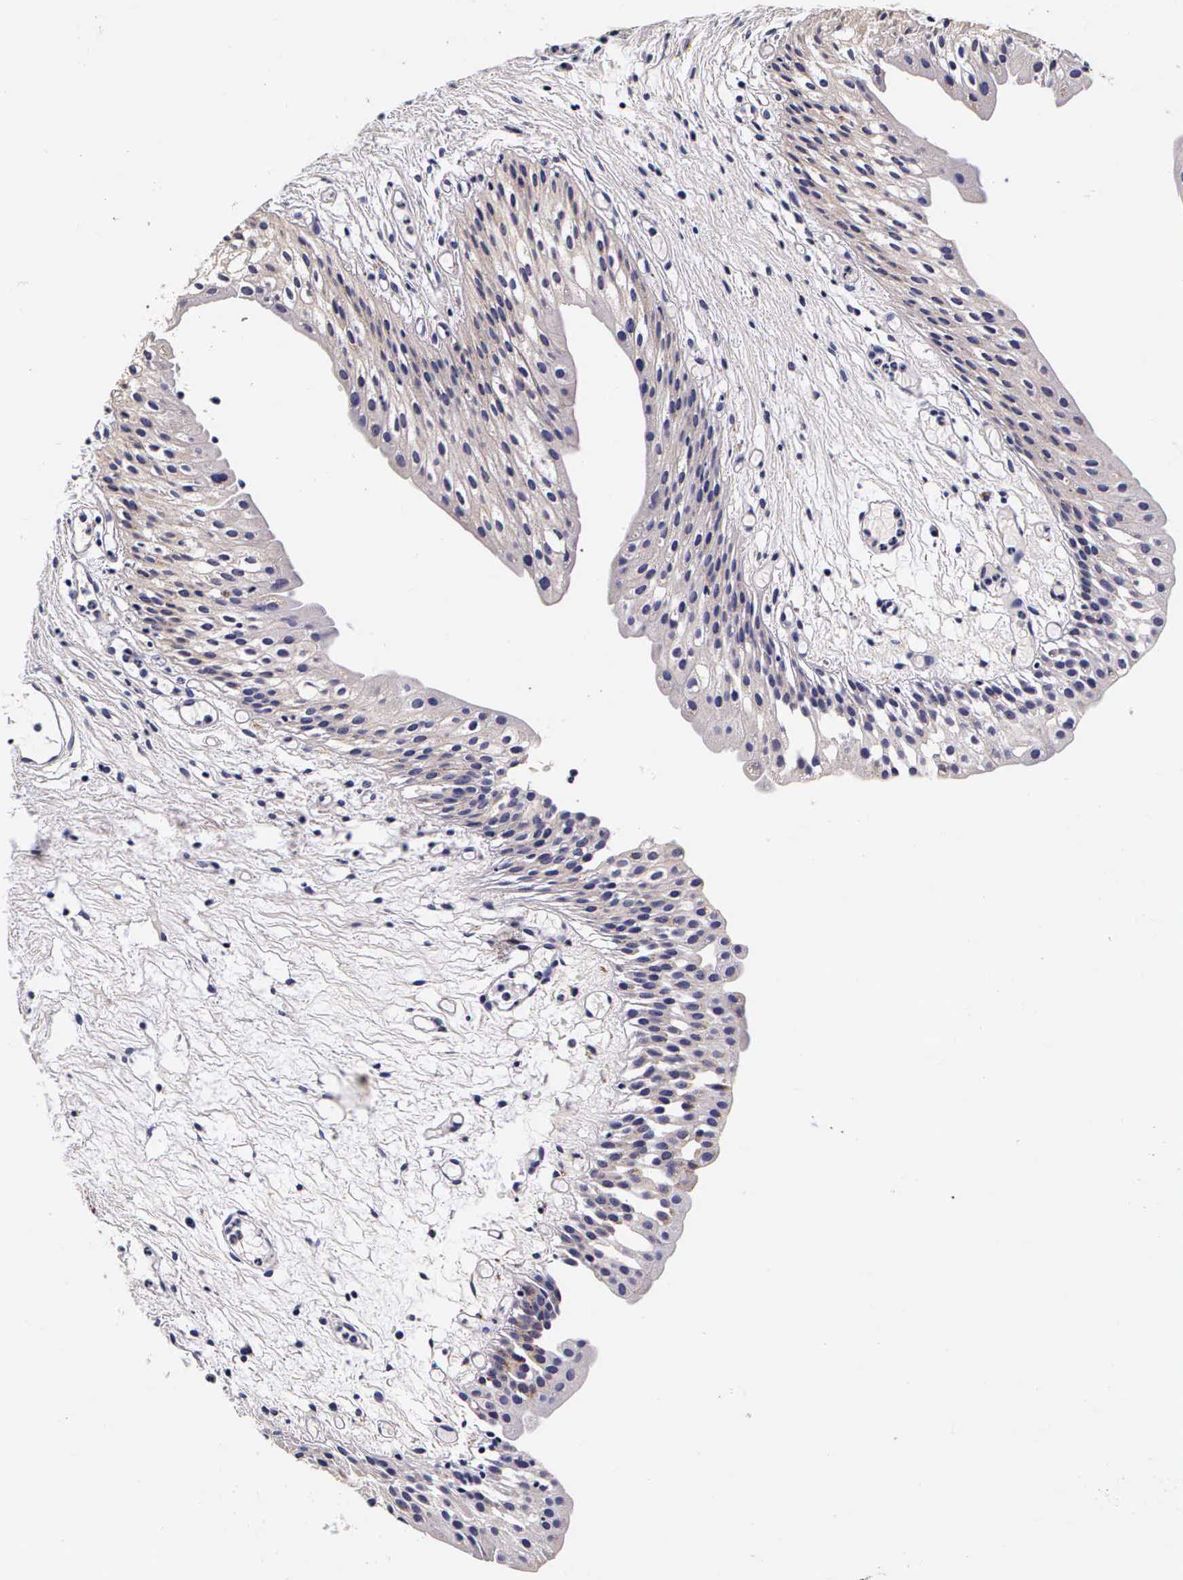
{"staining": {"intensity": "strong", "quantity": "25%-75%", "location": "cytoplasmic/membranous"}, "tissue": "urinary bladder", "cell_type": "Urothelial cells", "image_type": "normal", "snomed": [{"axis": "morphology", "description": "Normal tissue, NOS"}, {"axis": "topography", "description": "Urinary bladder"}], "caption": "The histopathology image shows staining of benign urinary bladder, revealing strong cytoplasmic/membranous protein staining (brown color) within urothelial cells.", "gene": "CTSB", "patient": {"sex": "male", "age": 48}}